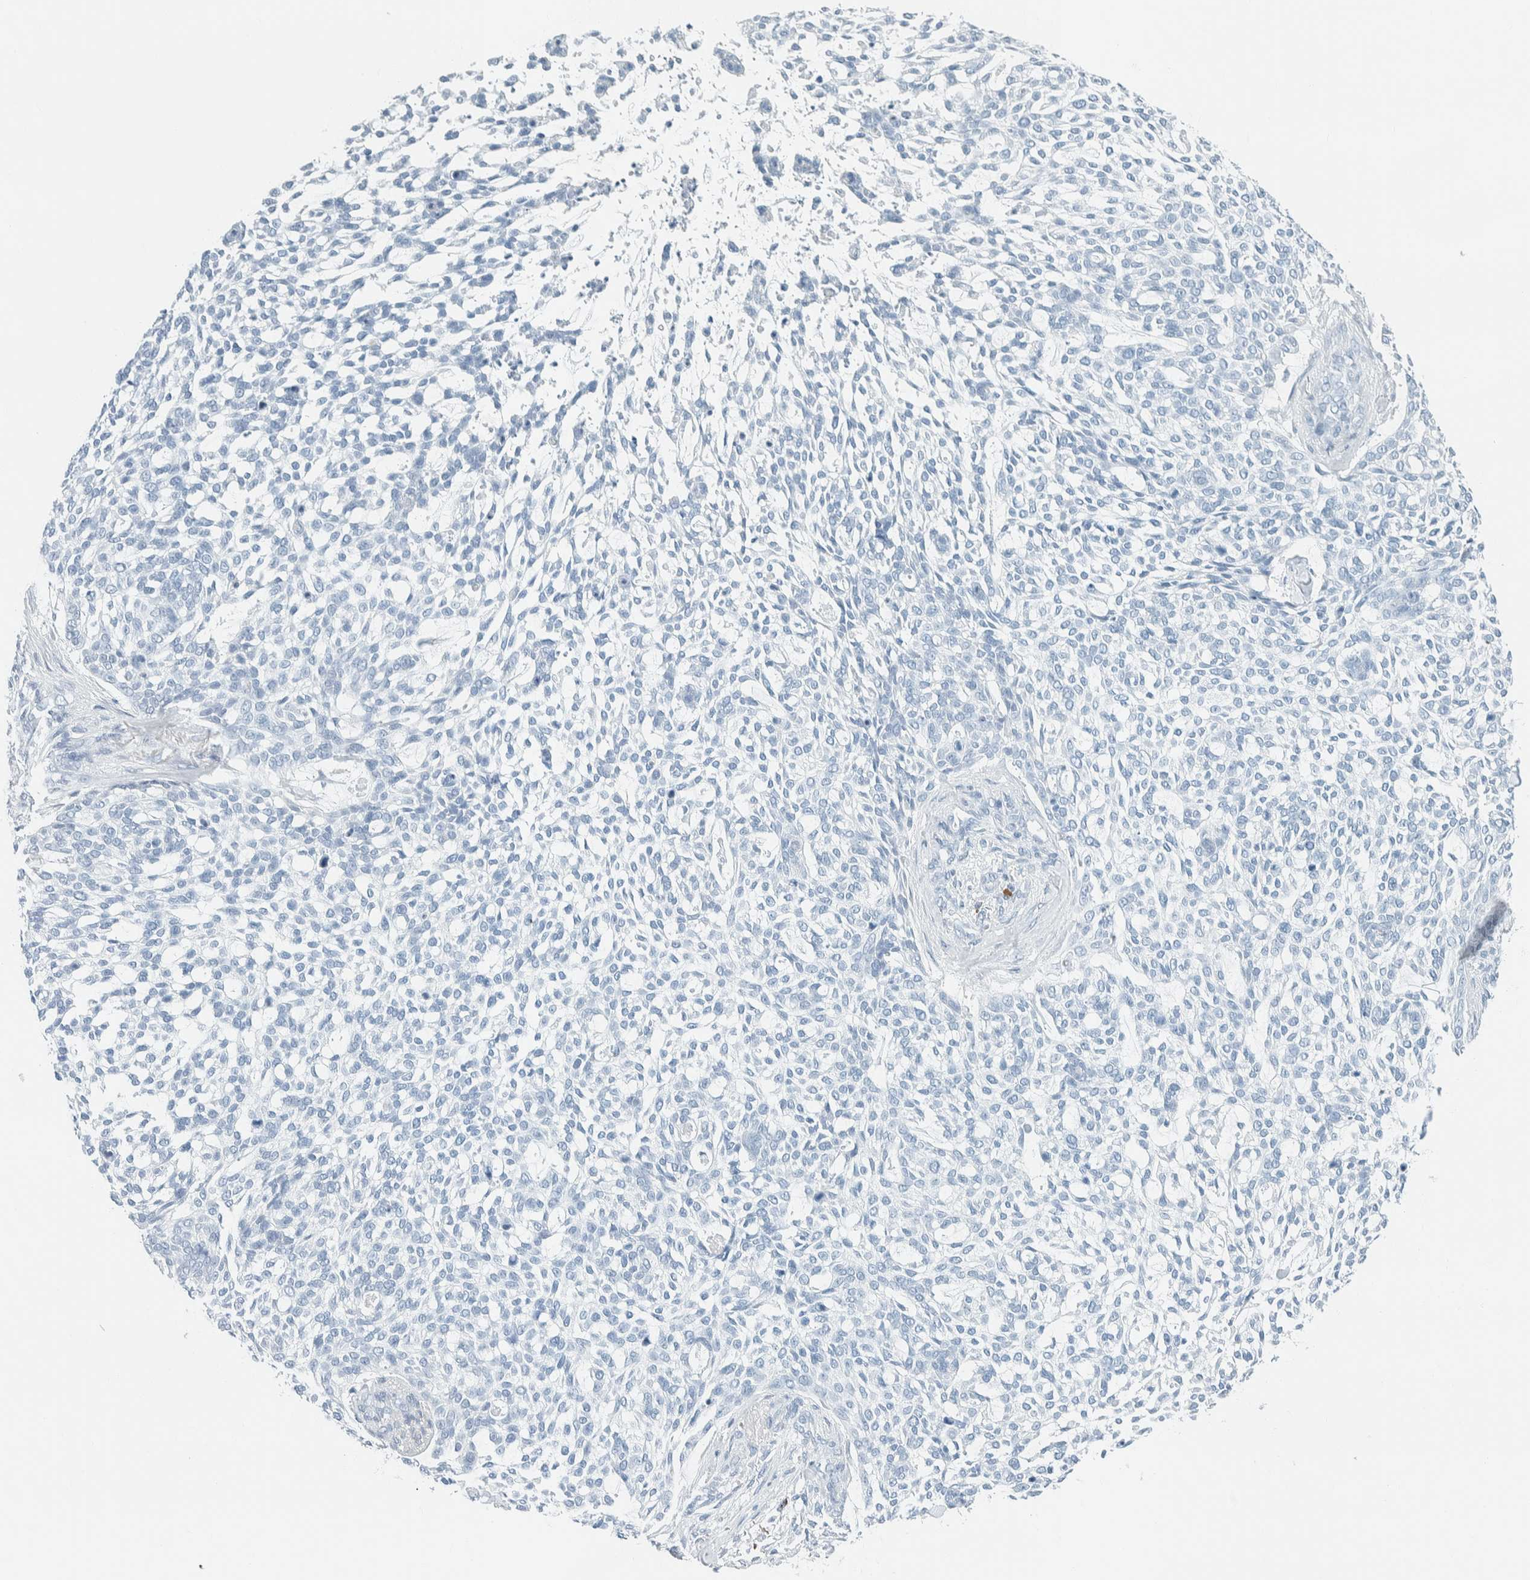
{"staining": {"intensity": "negative", "quantity": "none", "location": "none"}, "tissue": "skin cancer", "cell_type": "Tumor cells", "image_type": "cancer", "snomed": [{"axis": "morphology", "description": "Basal cell carcinoma"}, {"axis": "topography", "description": "Skin"}], "caption": "Tumor cells are negative for protein expression in human skin cancer (basal cell carcinoma).", "gene": "ARHGAP27", "patient": {"sex": "female", "age": 64}}